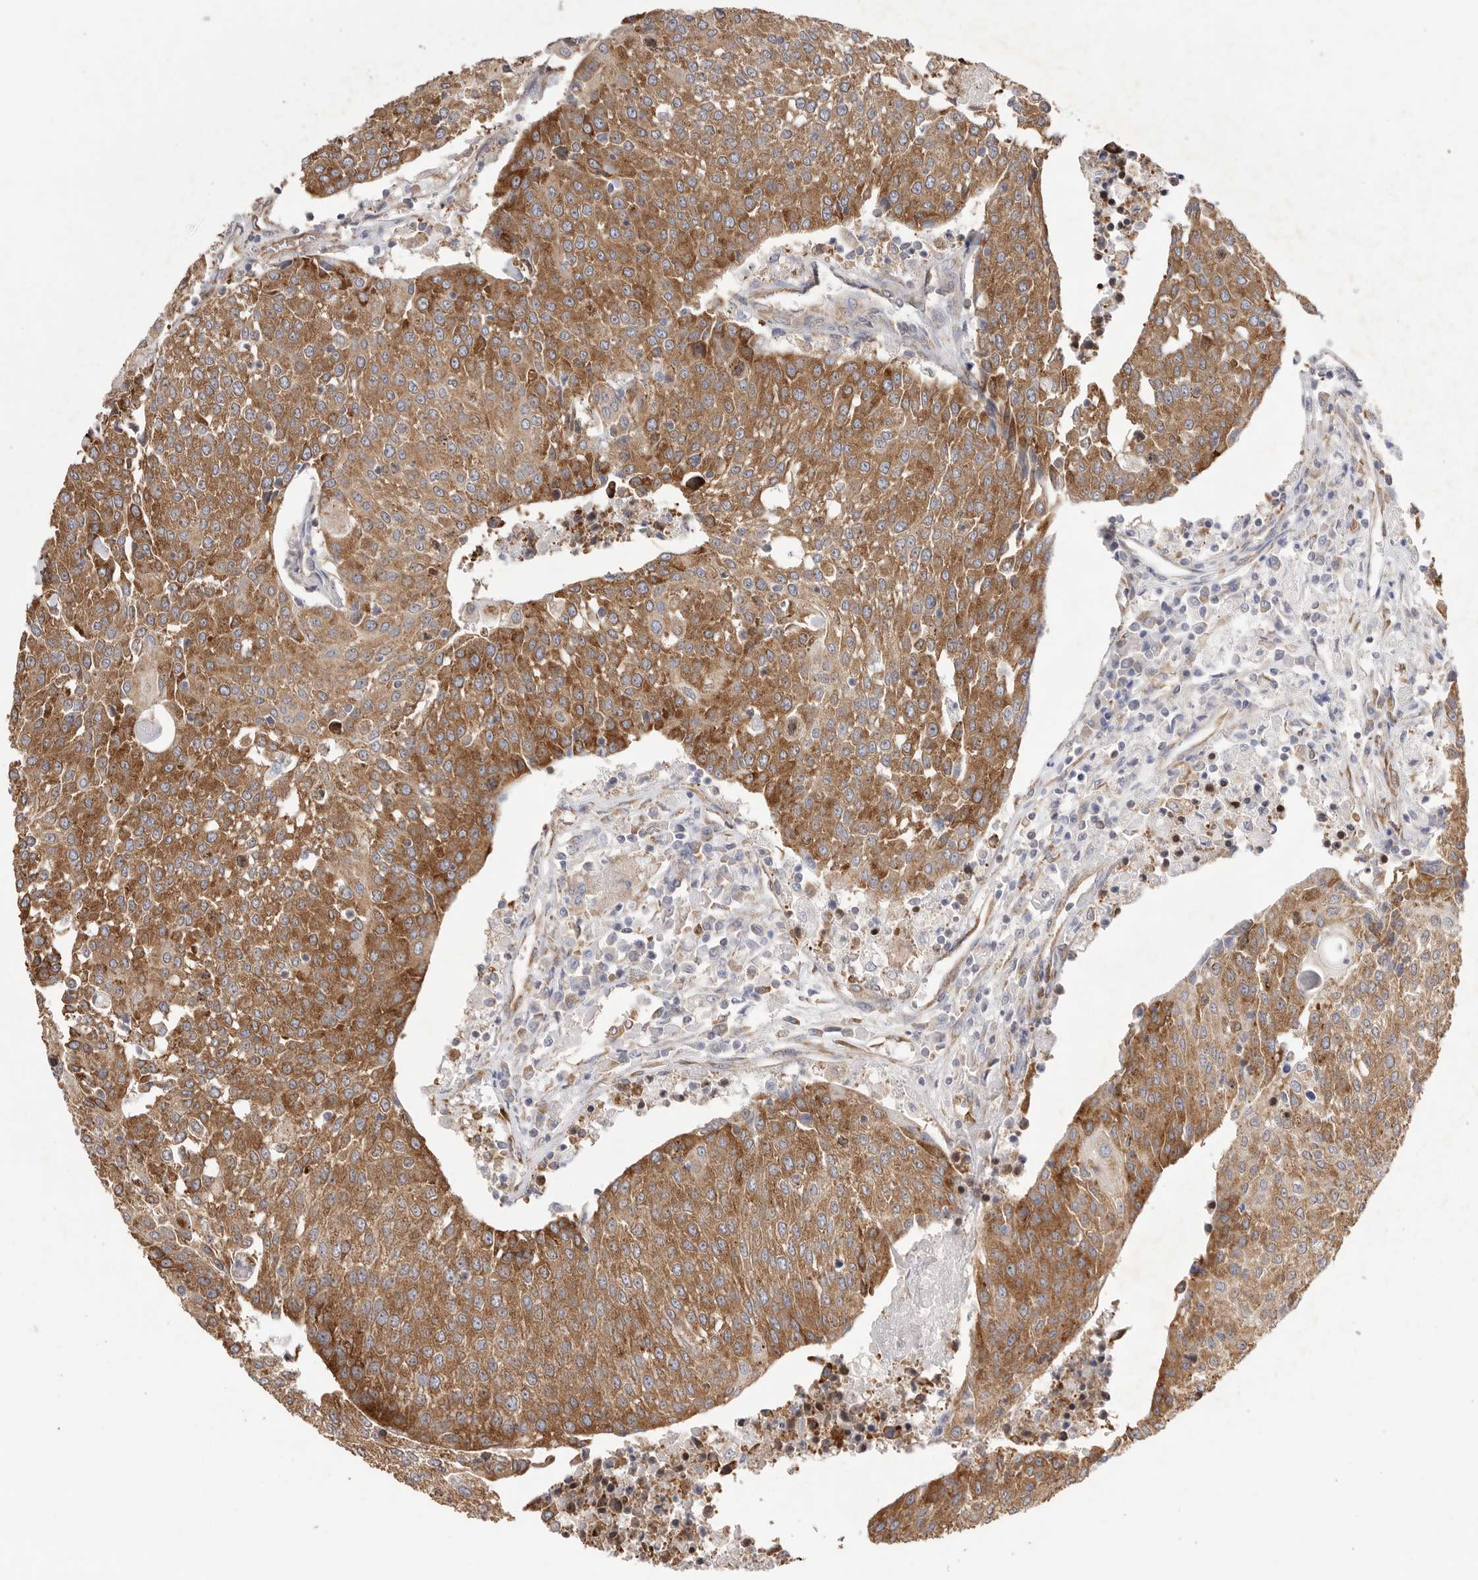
{"staining": {"intensity": "moderate", "quantity": ">75%", "location": "cytoplasmic/membranous"}, "tissue": "urothelial cancer", "cell_type": "Tumor cells", "image_type": "cancer", "snomed": [{"axis": "morphology", "description": "Urothelial carcinoma, High grade"}, {"axis": "topography", "description": "Urinary bladder"}], "caption": "A brown stain shows moderate cytoplasmic/membranous expression of a protein in human urothelial cancer tumor cells.", "gene": "SERBP1", "patient": {"sex": "female", "age": 85}}